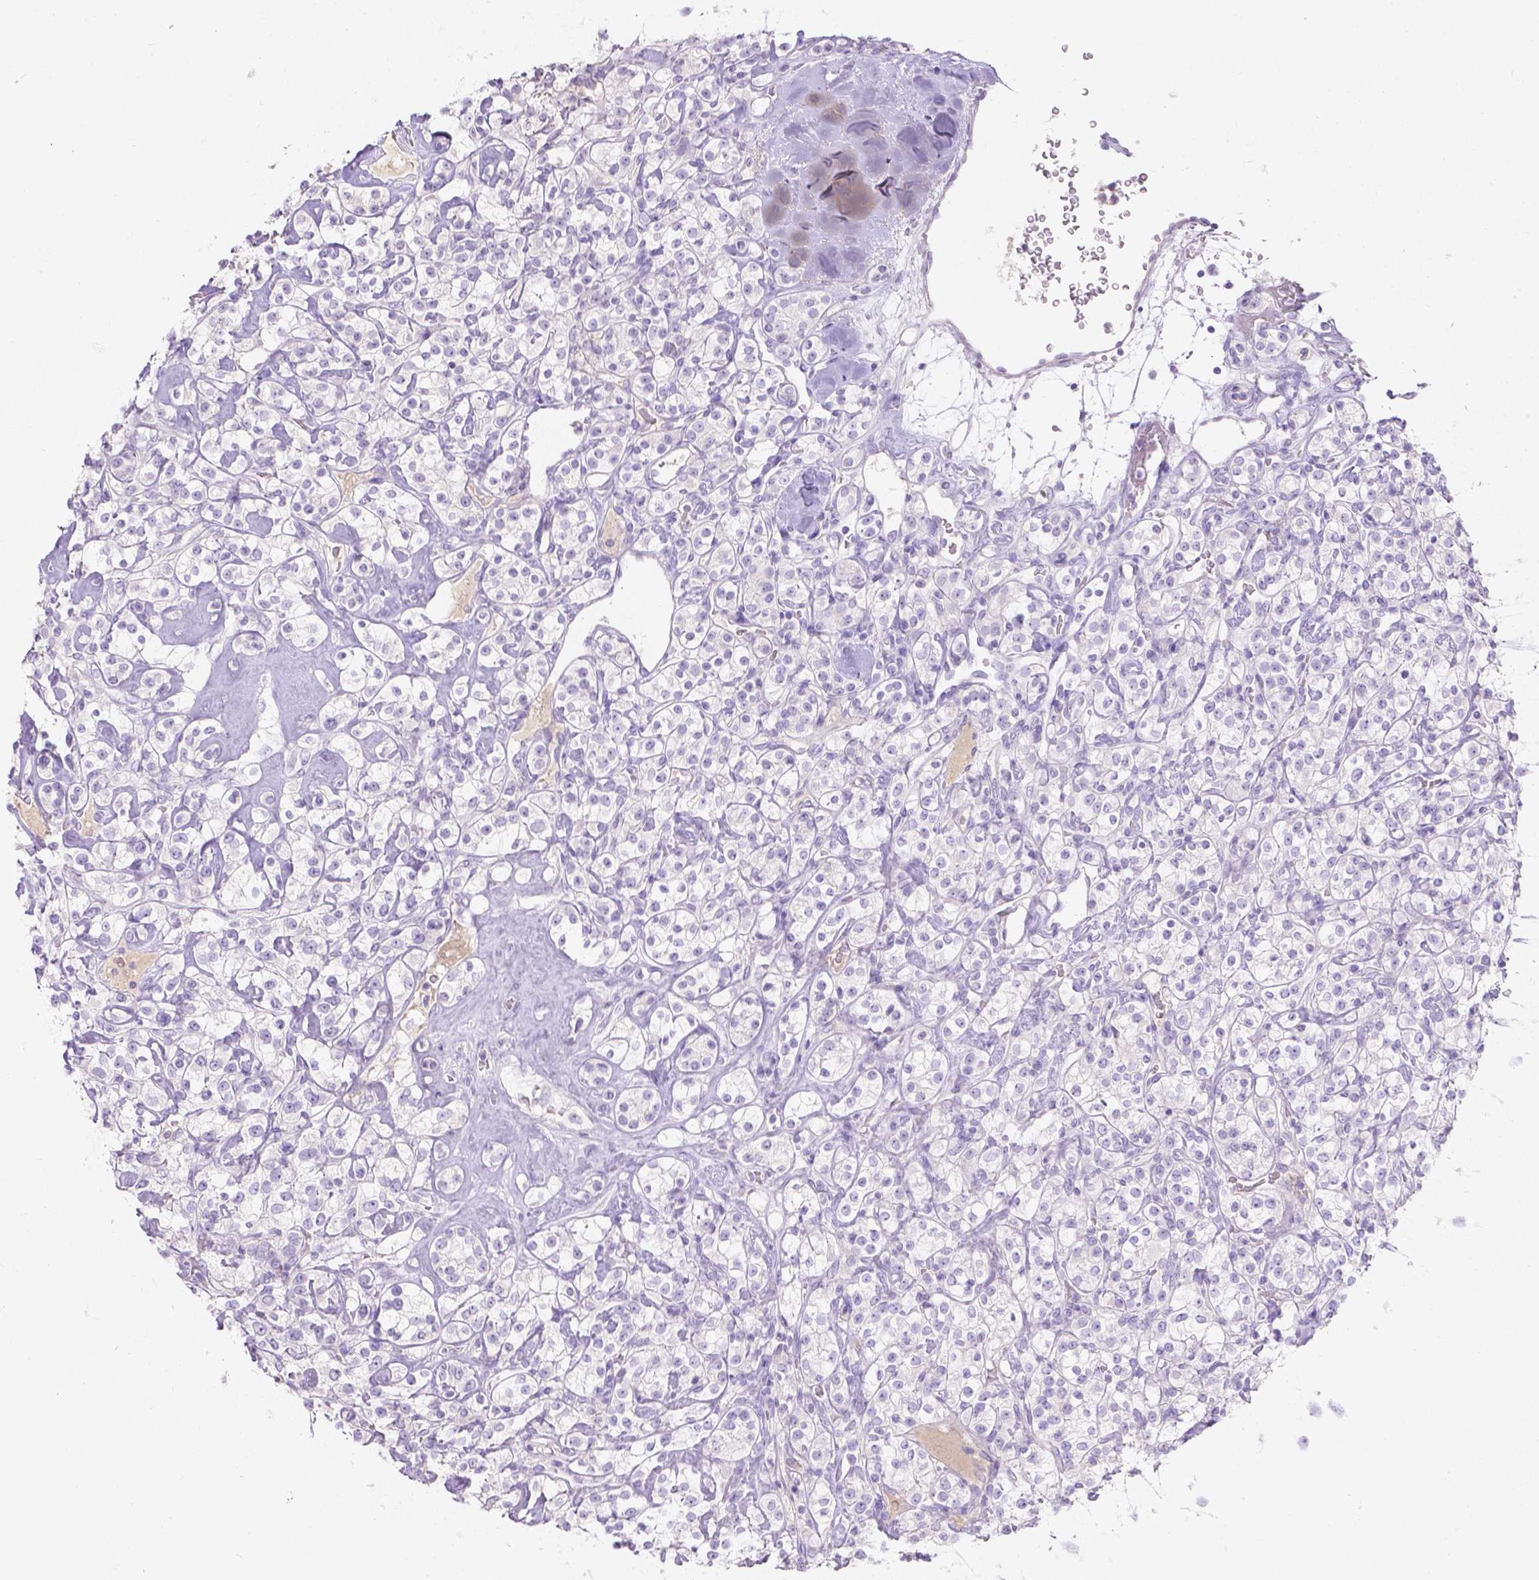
{"staining": {"intensity": "negative", "quantity": "none", "location": "none"}, "tissue": "renal cancer", "cell_type": "Tumor cells", "image_type": "cancer", "snomed": [{"axis": "morphology", "description": "Adenocarcinoma, NOS"}, {"axis": "topography", "description": "Kidney"}], "caption": "A high-resolution micrograph shows immunohistochemistry staining of adenocarcinoma (renal), which reveals no significant staining in tumor cells. (Stains: DAB (3,3'-diaminobenzidine) immunohistochemistry with hematoxylin counter stain, Microscopy: brightfield microscopy at high magnification).", "gene": "GAL3ST2", "patient": {"sex": "male", "age": 77}}